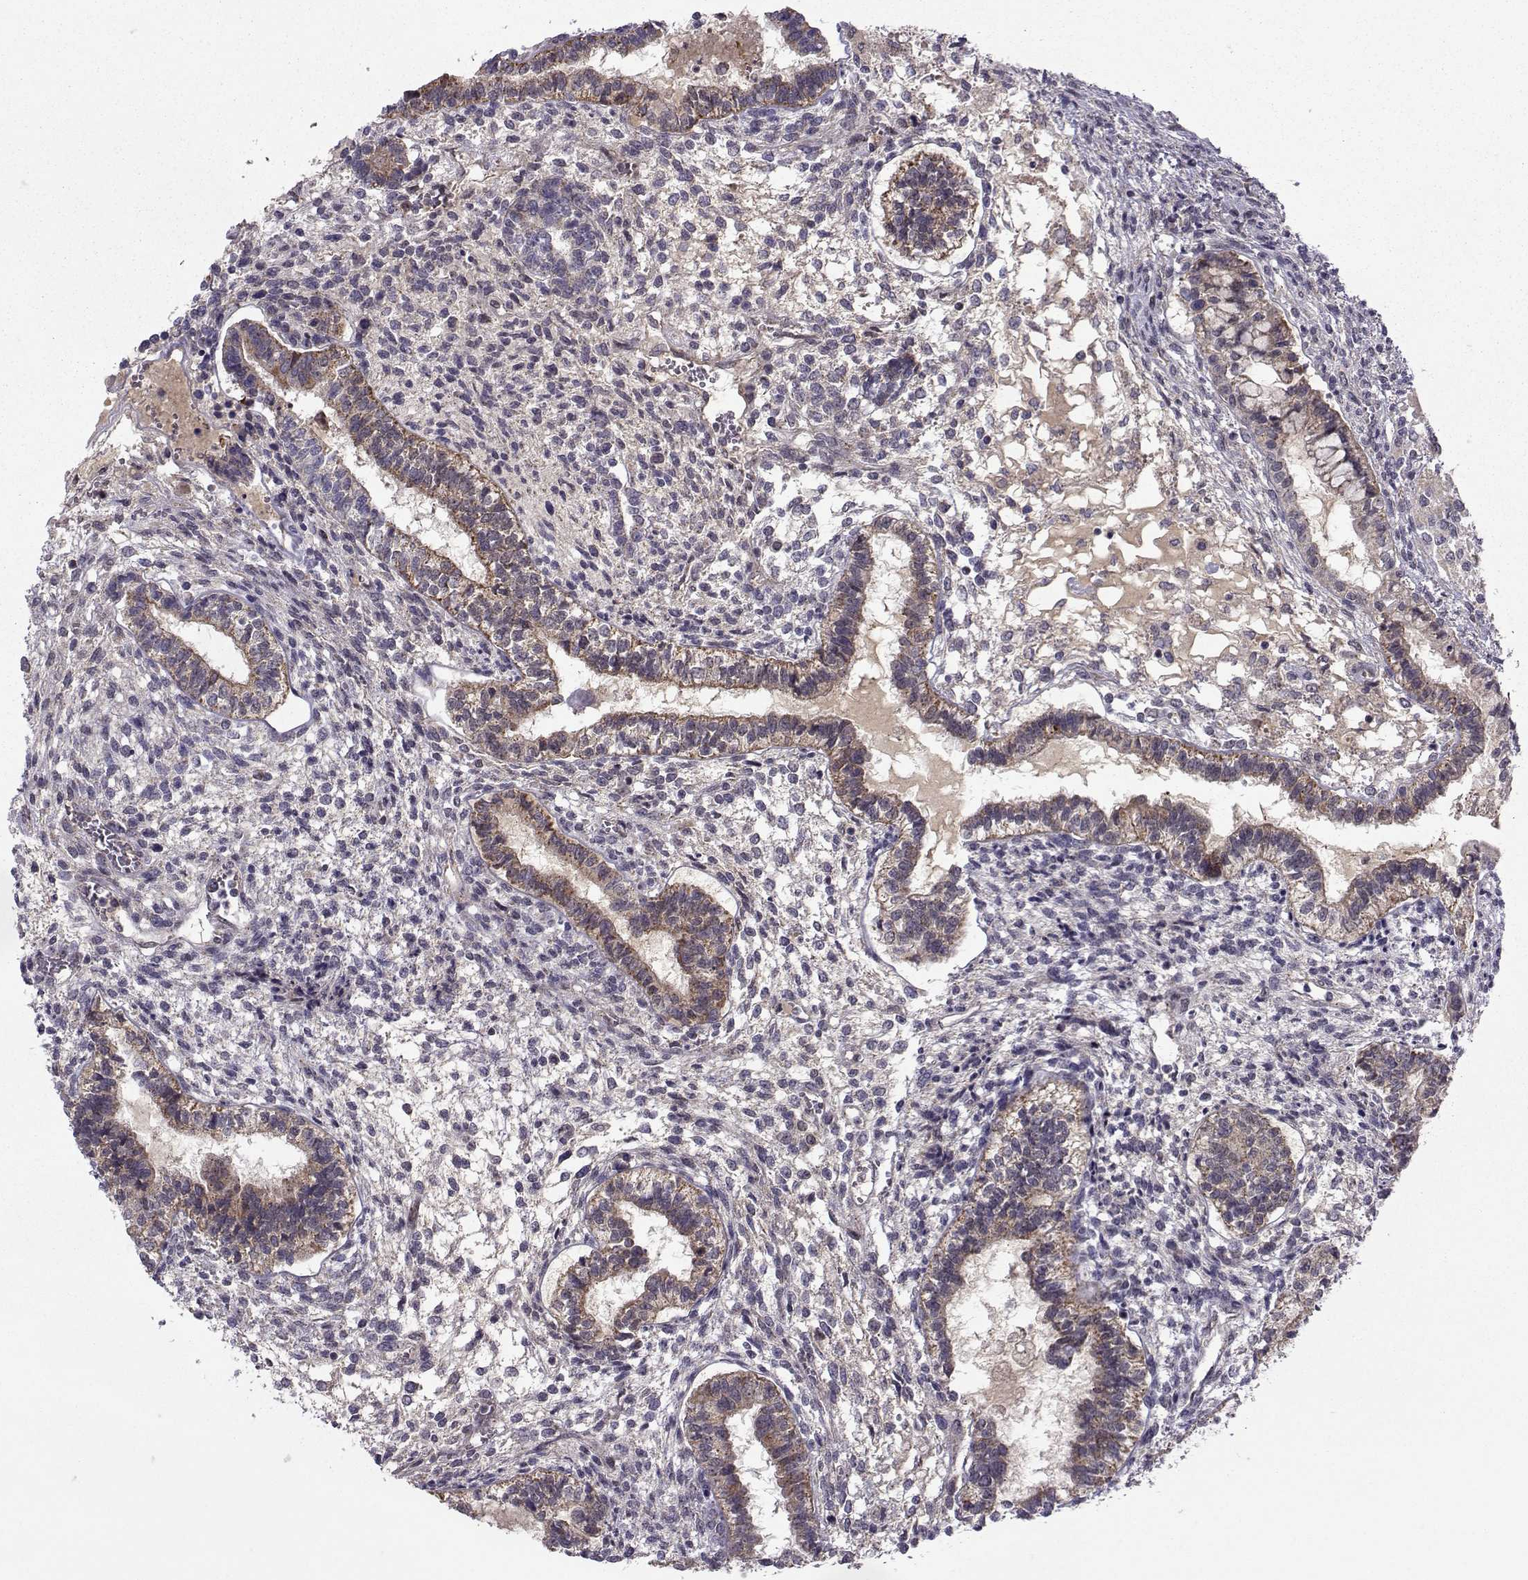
{"staining": {"intensity": "moderate", "quantity": ">75%", "location": "cytoplasmic/membranous"}, "tissue": "testis cancer", "cell_type": "Tumor cells", "image_type": "cancer", "snomed": [{"axis": "morphology", "description": "Carcinoma, Embryonal, NOS"}, {"axis": "topography", "description": "Testis"}], "caption": "Testis cancer tissue reveals moderate cytoplasmic/membranous positivity in about >75% of tumor cells, visualized by immunohistochemistry.", "gene": "NECAB3", "patient": {"sex": "male", "age": 37}}